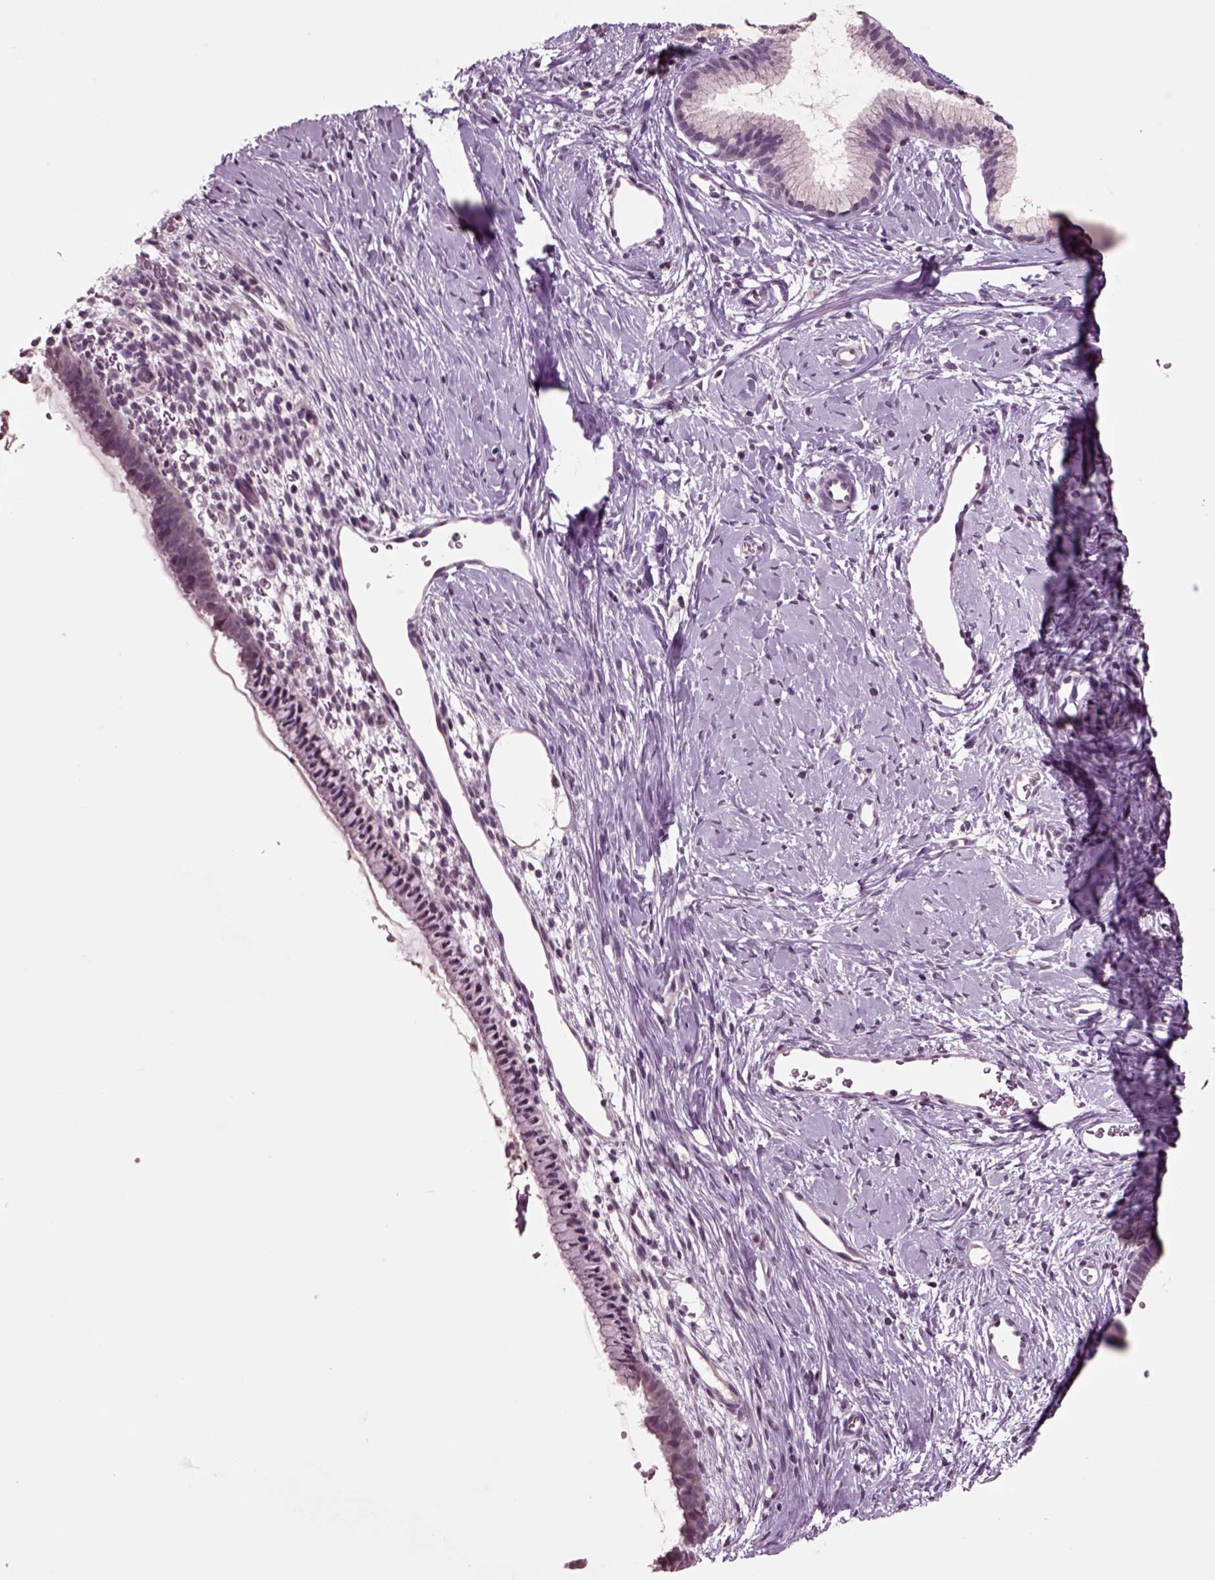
{"staining": {"intensity": "negative", "quantity": "none", "location": "none"}, "tissue": "cervix", "cell_type": "Glandular cells", "image_type": "normal", "snomed": [{"axis": "morphology", "description": "Normal tissue, NOS"}, {"axis": "topography", "description": "Cervix"}], "caption": "A high-resolution image shows immunohistochemistry (IHC) staining of benign cervix, which exhibits no significant staining in glandular cells.", "gene": "CHGB", "patient": {"sex": "female", "age": 40}}